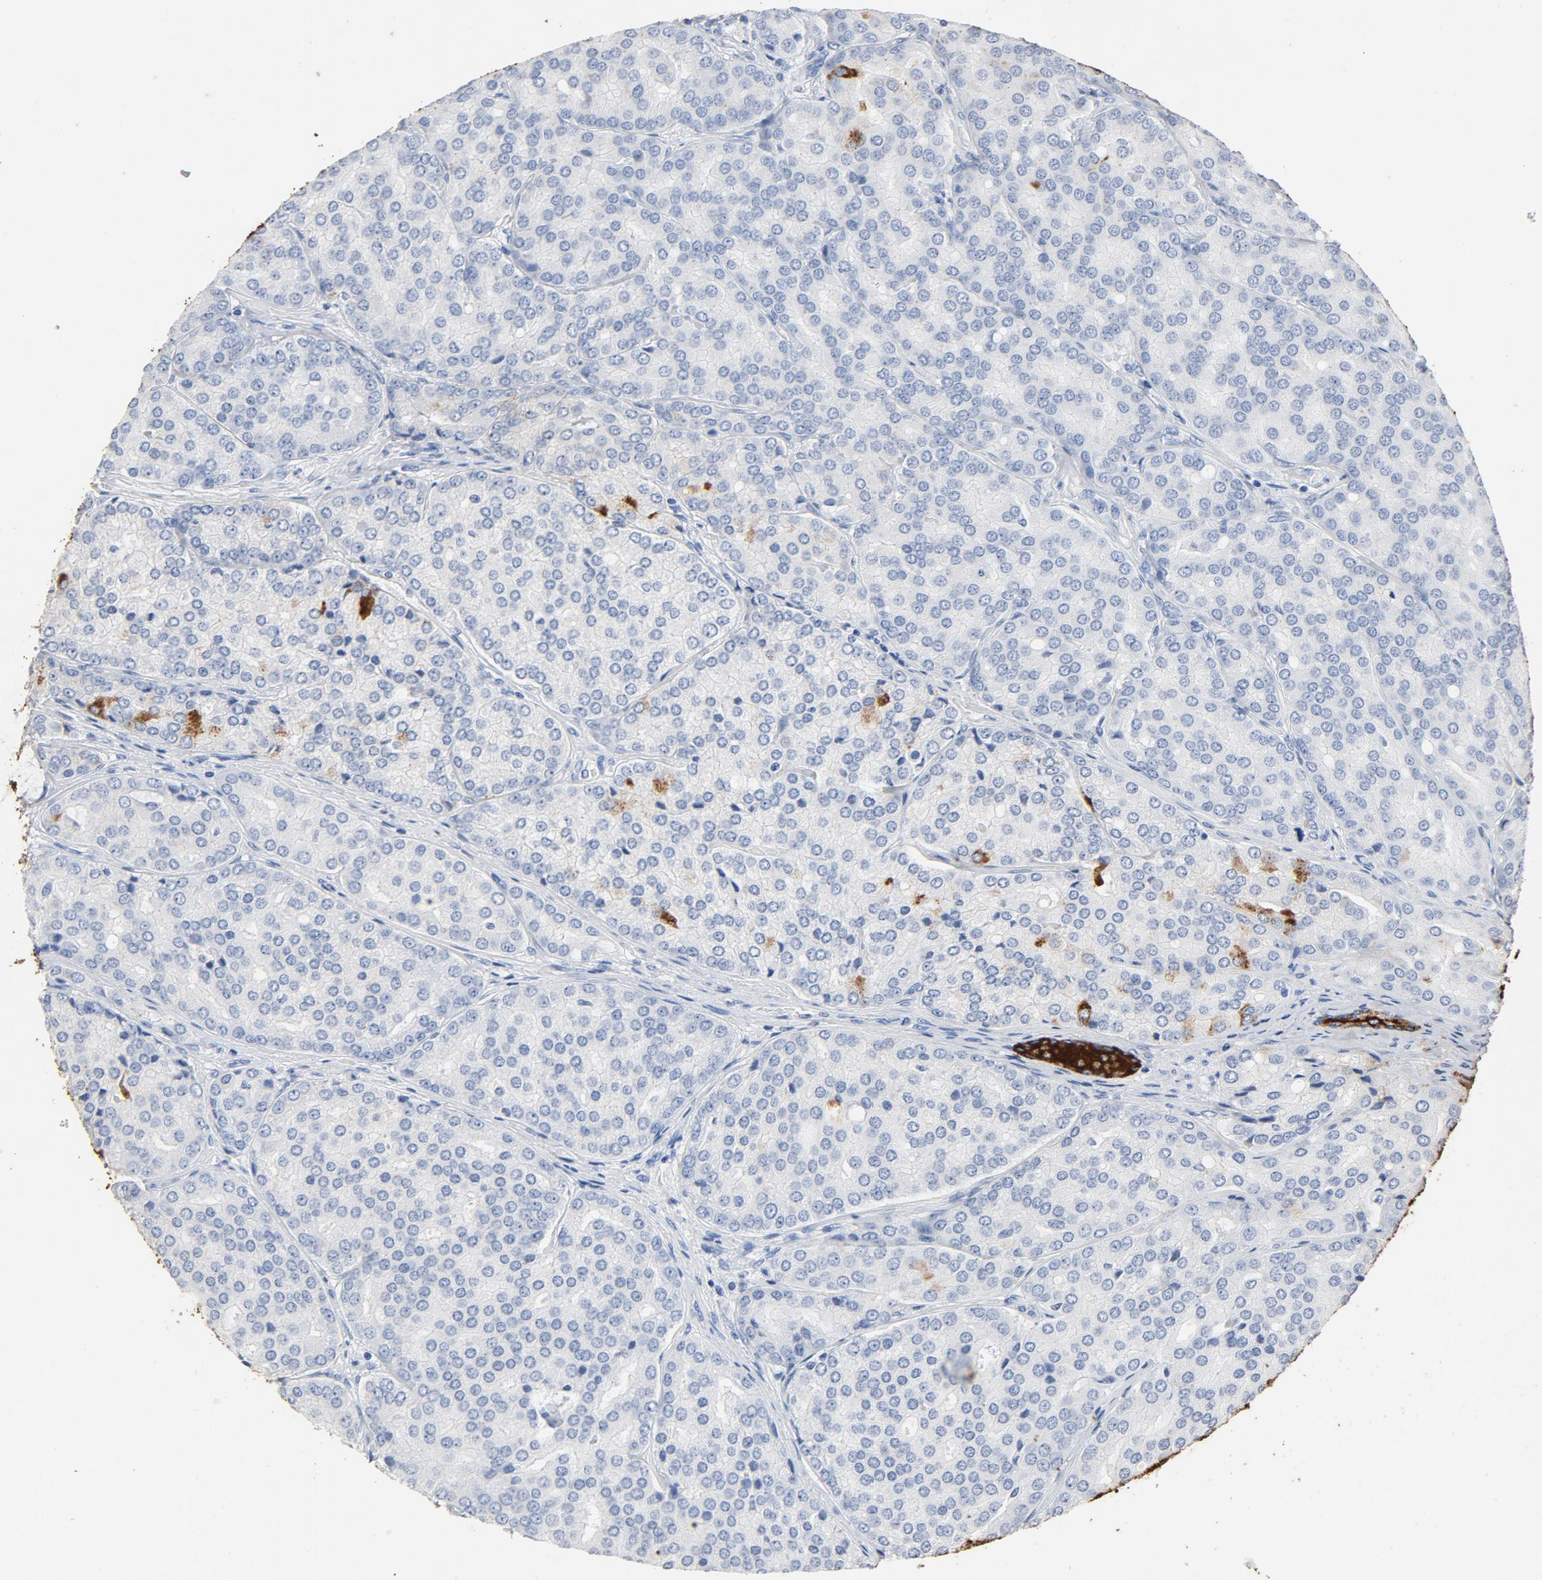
{"staining": {"intensity": "strong", "quantity": "<25%", "location": "cytoplasmic/membranous"}, "tissue": "prostate cancer", "cell_type": "Tumor cells", "image_type": "cancer", "snomed": [{"axis": "morphology", "description": "Adenocarcinoma, High grade"}, {"axis": "topography", "description": "Prostate"}], "caption": "A high-resolution image shows IHC staining of high-grade adenocarcinoma (prostate), which shows strong cytoplasmic/membranous expression in about <25% of tumor cells.", "gene": "PTPRB", "patient": {"sex": "male", "age": 64}}